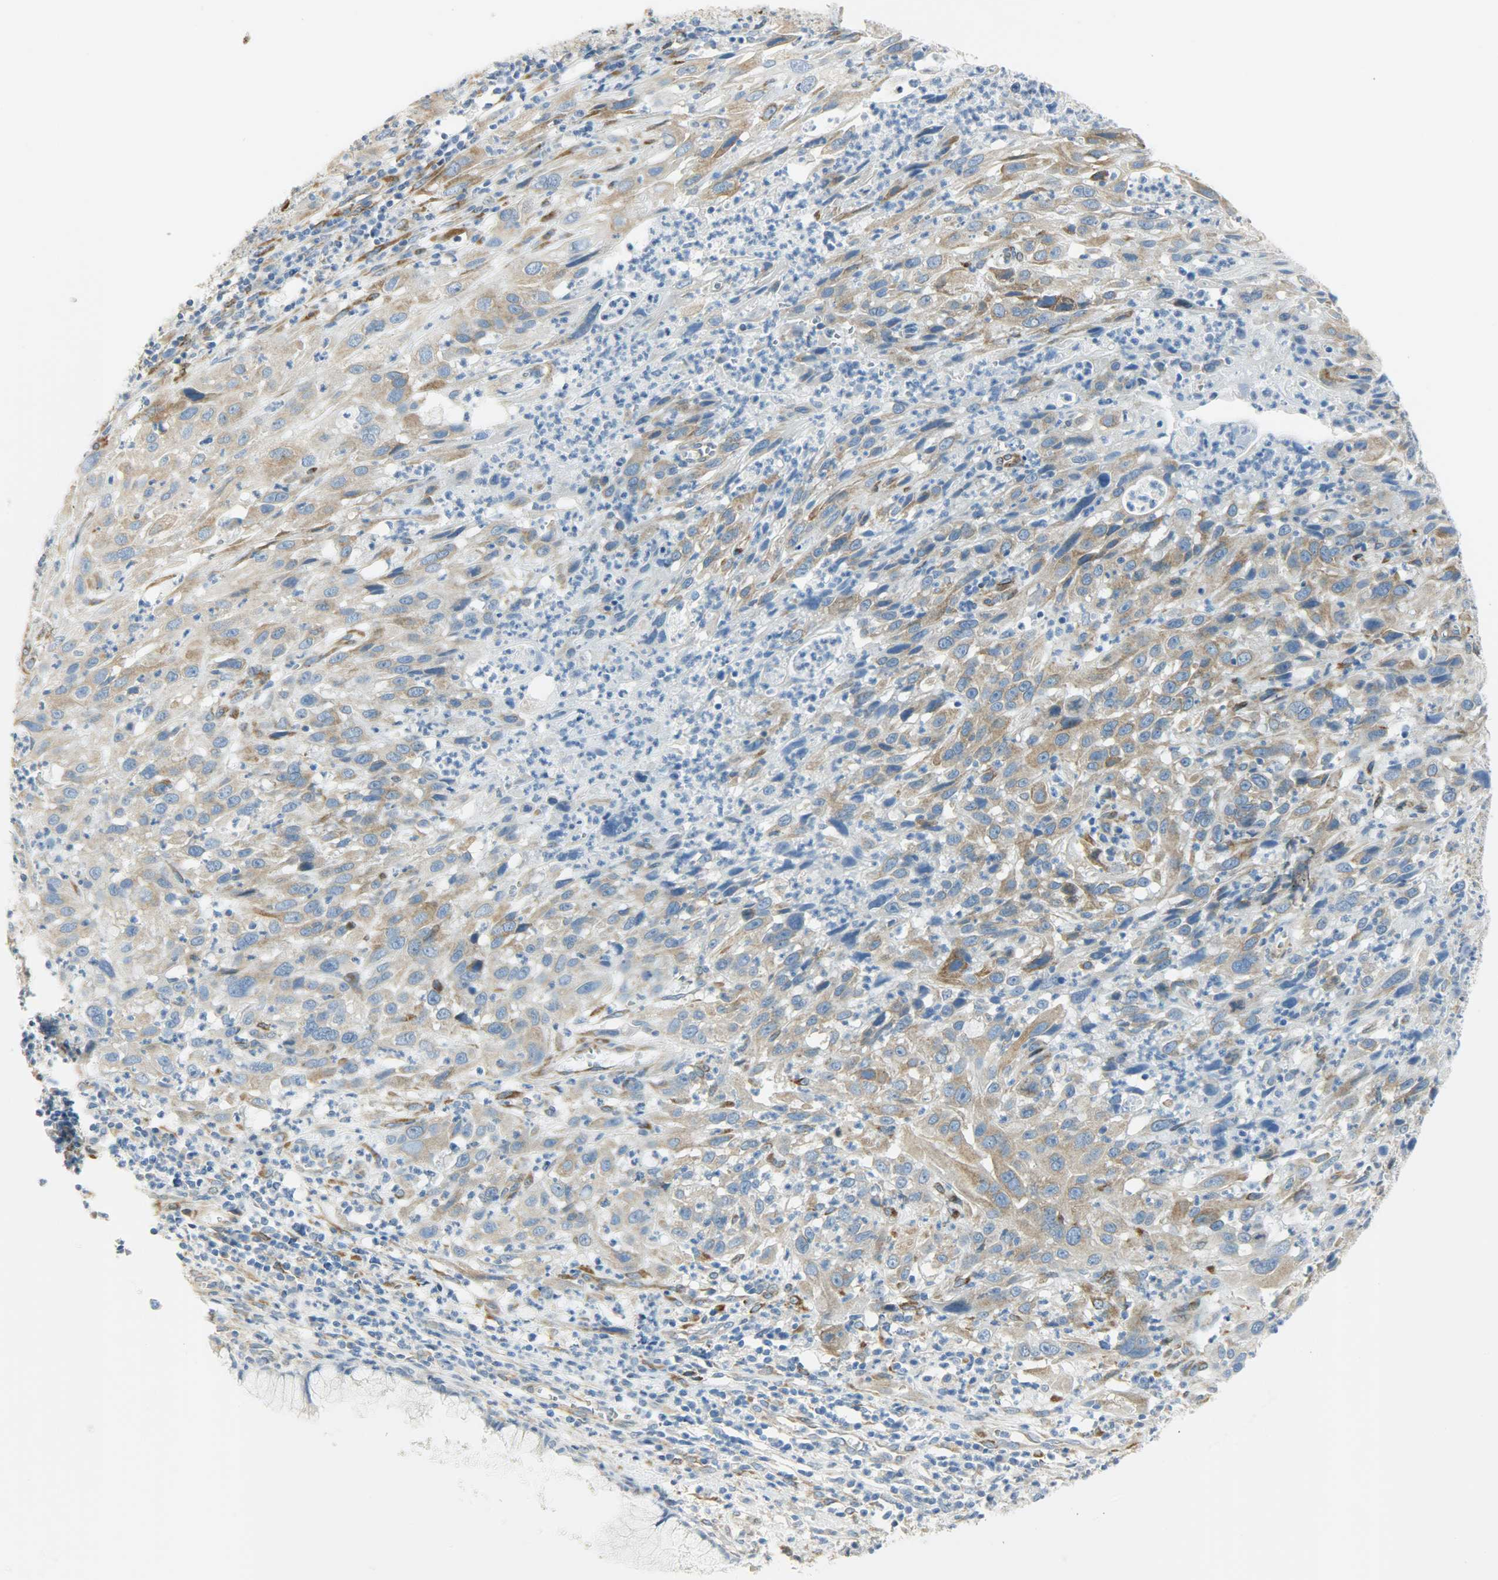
{"staining": {"intensity": "moderate", "quantity": ">75%", "location": "cytoplasmic/membranous"}, "tissue": "cervical cancer", "cell_type": "Tumor cells", "image_type": "cancer", "snomed": [{"axis": "morphology", "description": "Squamous cell carcinoma, NOS"}, {"axis": "topography", "description": "Cervix"}], "caption": "DAB (3,3'-diaminobenzidine) immunohistochemical staining of human squamous cell carcinoma (cervical) exhibits moderate cytoplasmic/membranous protein staining in about >75% of tumor cells.", "gene": "PKD2", "patient": {"sex": "female", "age": 32}}